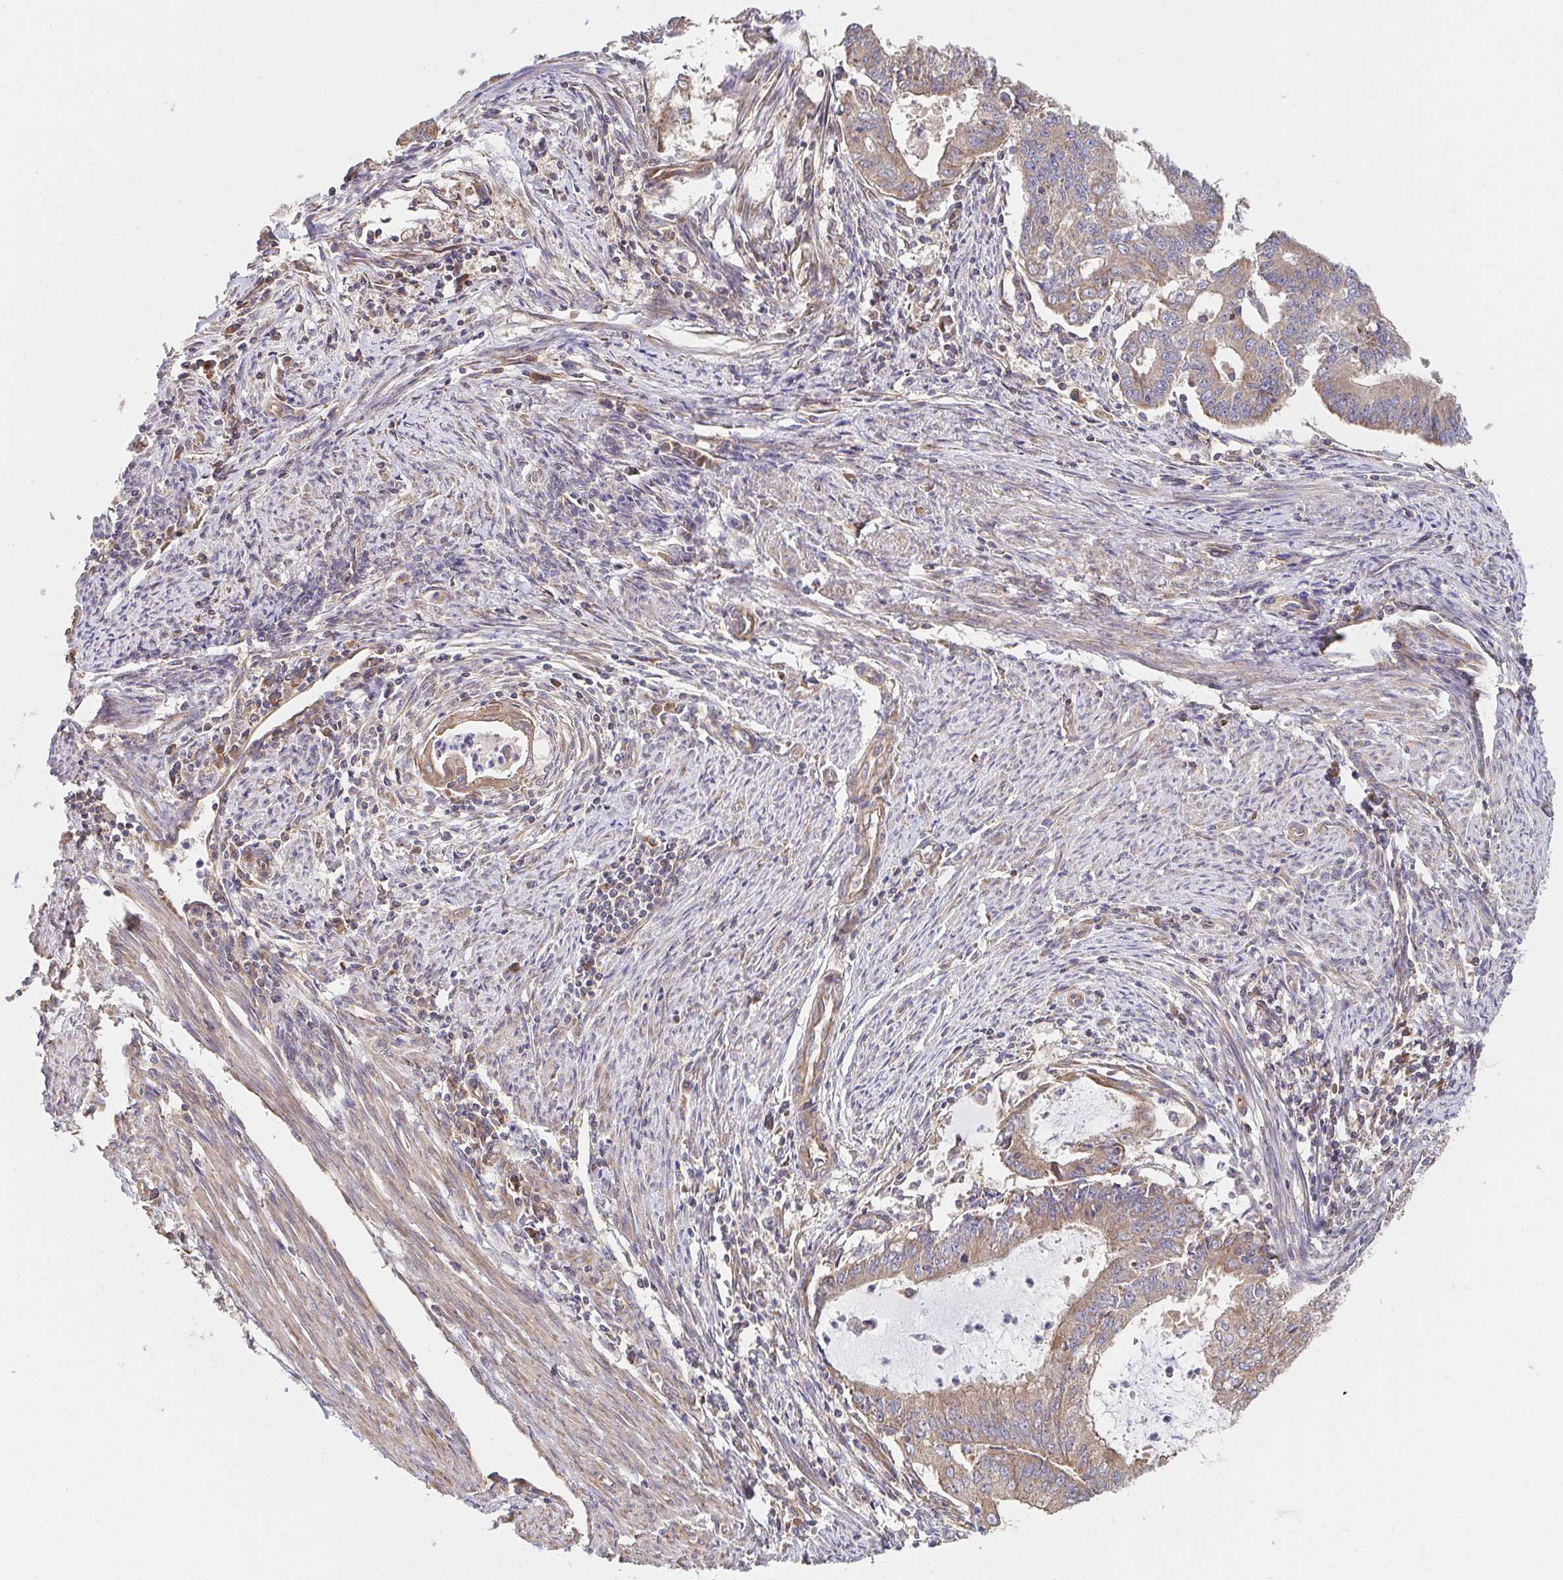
{"staining": {"intensity": "weak", "quantity": ">75%", "location": "cytoplasmic/membranous"}, "tissue": "endometrial cancer", "cell_type": "Tumor cells", "image_type": "cancer", "snomed": [{"axis": "morphology", "description": "Adenocarcinoma, NOS"}, {"axis": "topography", "description": "Endometrium"}], "caption": "Tumor cells display weak cytoplasmic/membranous staining in approximately >75% of cells in endometrial cancer (adenocarcinoma).", "gene": "APBB1", "patient": {"sex": "female", "age": 61}}